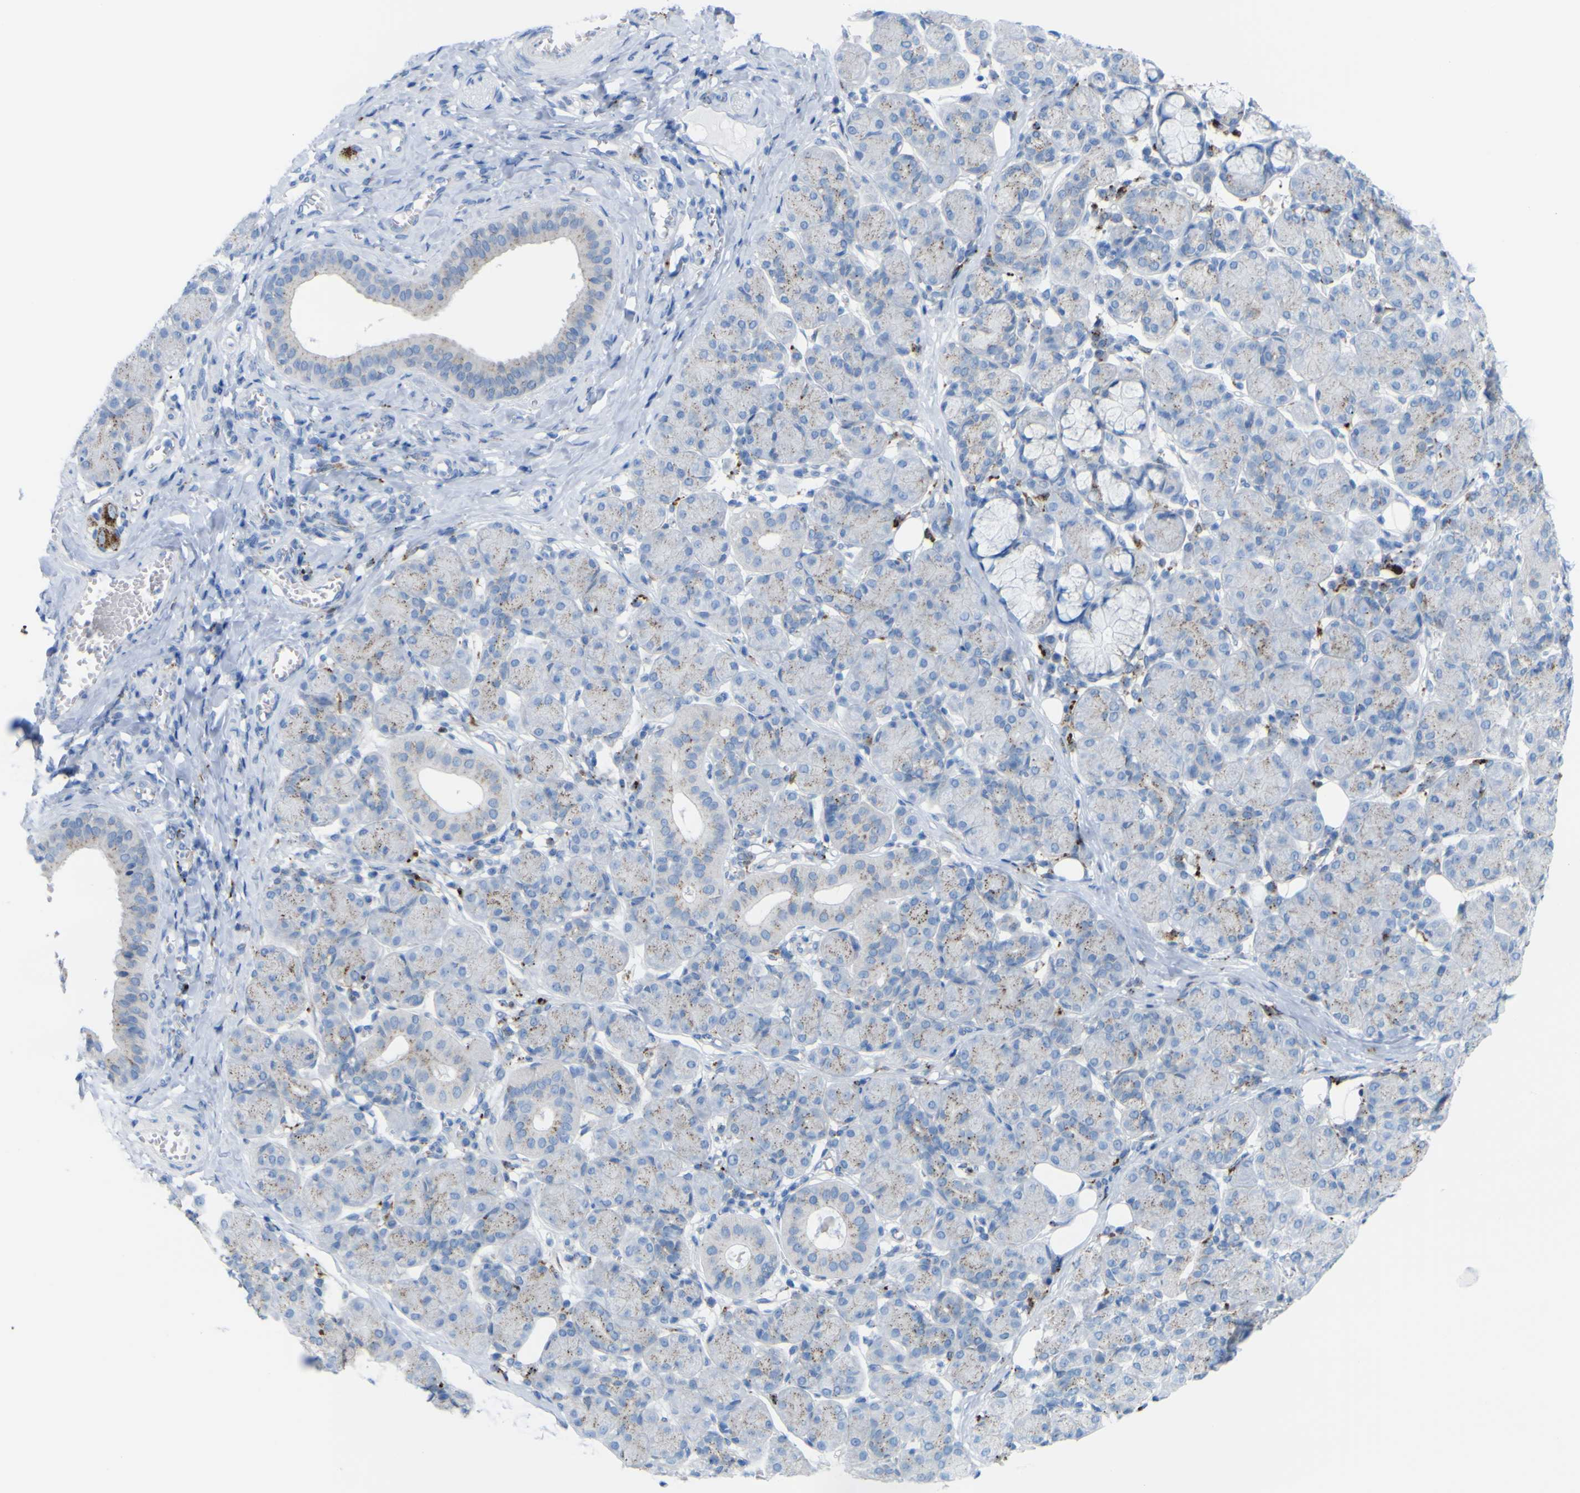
{"staining": {"intensity": "weak", "quantity": "<25%", "location": "cytoplasmic/membranous"}, "tissue": "salivary gland", "cell_type": "Glandular cells", "image_type": "normal", "snomed": [{"axis": "morphology", "description": "Normal tissue, NOS"}, {"axis": "morphology", "description": "Inflammation, NOS"}, {"axis": "topography", "description": "Lymph node"}, {"axis": "topography", "description": "Salivary gland"}], "caption": "This is a image of immunohistochemistry staining of benign salivary gland, which shows no staining in glandular cells. (DAB (3,3'-diaminobenzidine) immunohistochemistry with hematoxylin counter stain).", "gene": "PLD3", "patient": {"sex": "male", "age": 3}}